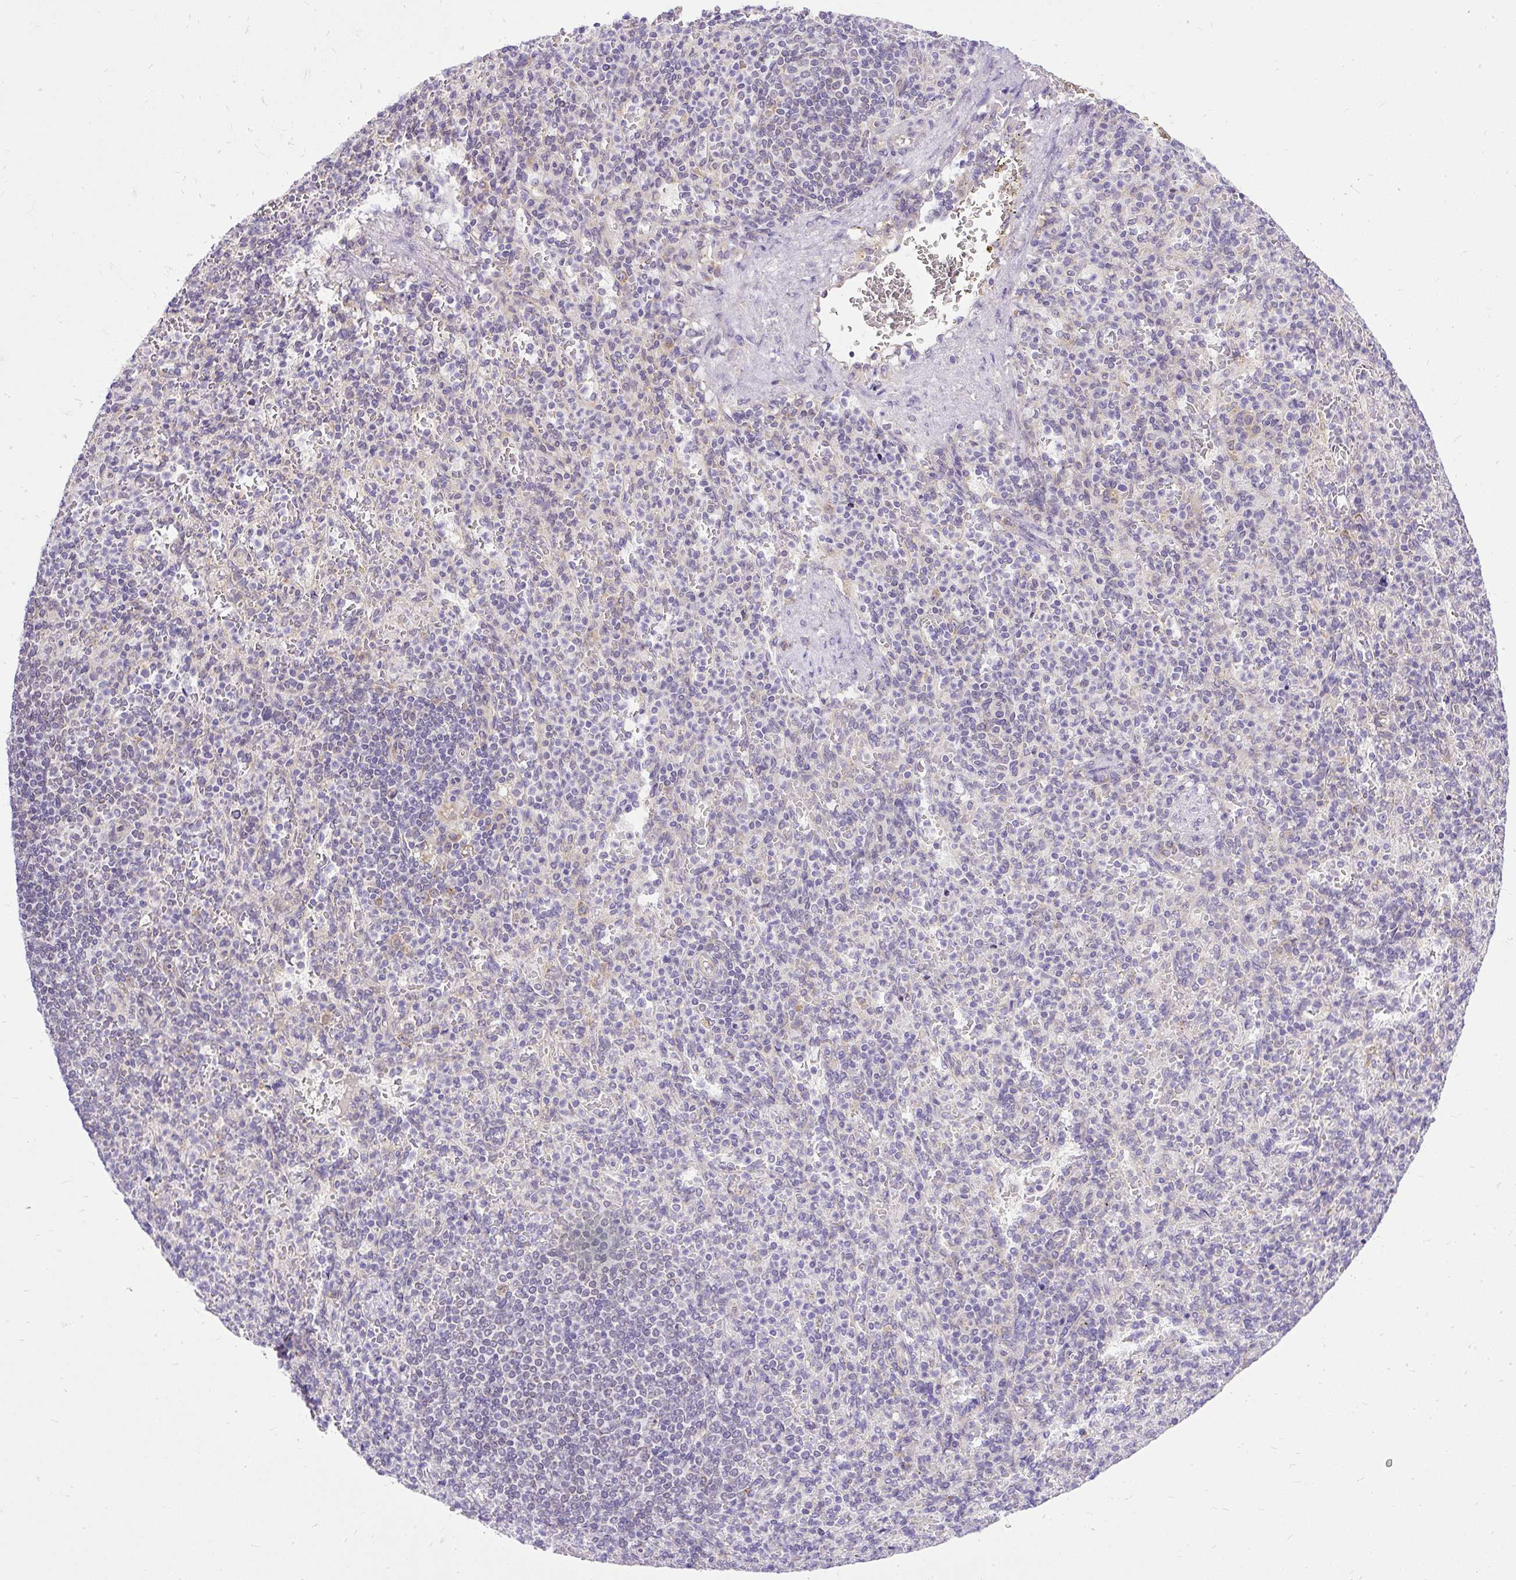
{"staining": {"intensity": "moderate", "quantity": "<25%", "location": "cytoplasmic/membranous"}, "tissue": "spleen", "cell_type": "Cells in red pulp", "image_type": "normal", "snomed": [{"axis": "morphology", "description": "Normal tissue, NOS"}, {"axis": "topography", "description": "Spleen"}], "caption": "Immunohistochemistry of benign human spleen displays low levels of moderate cytoplasmic/membranous staining in about <25% of cells in red pulp.", "gene": "AMFR", "patient": {"sex": "female", "age": 74}}